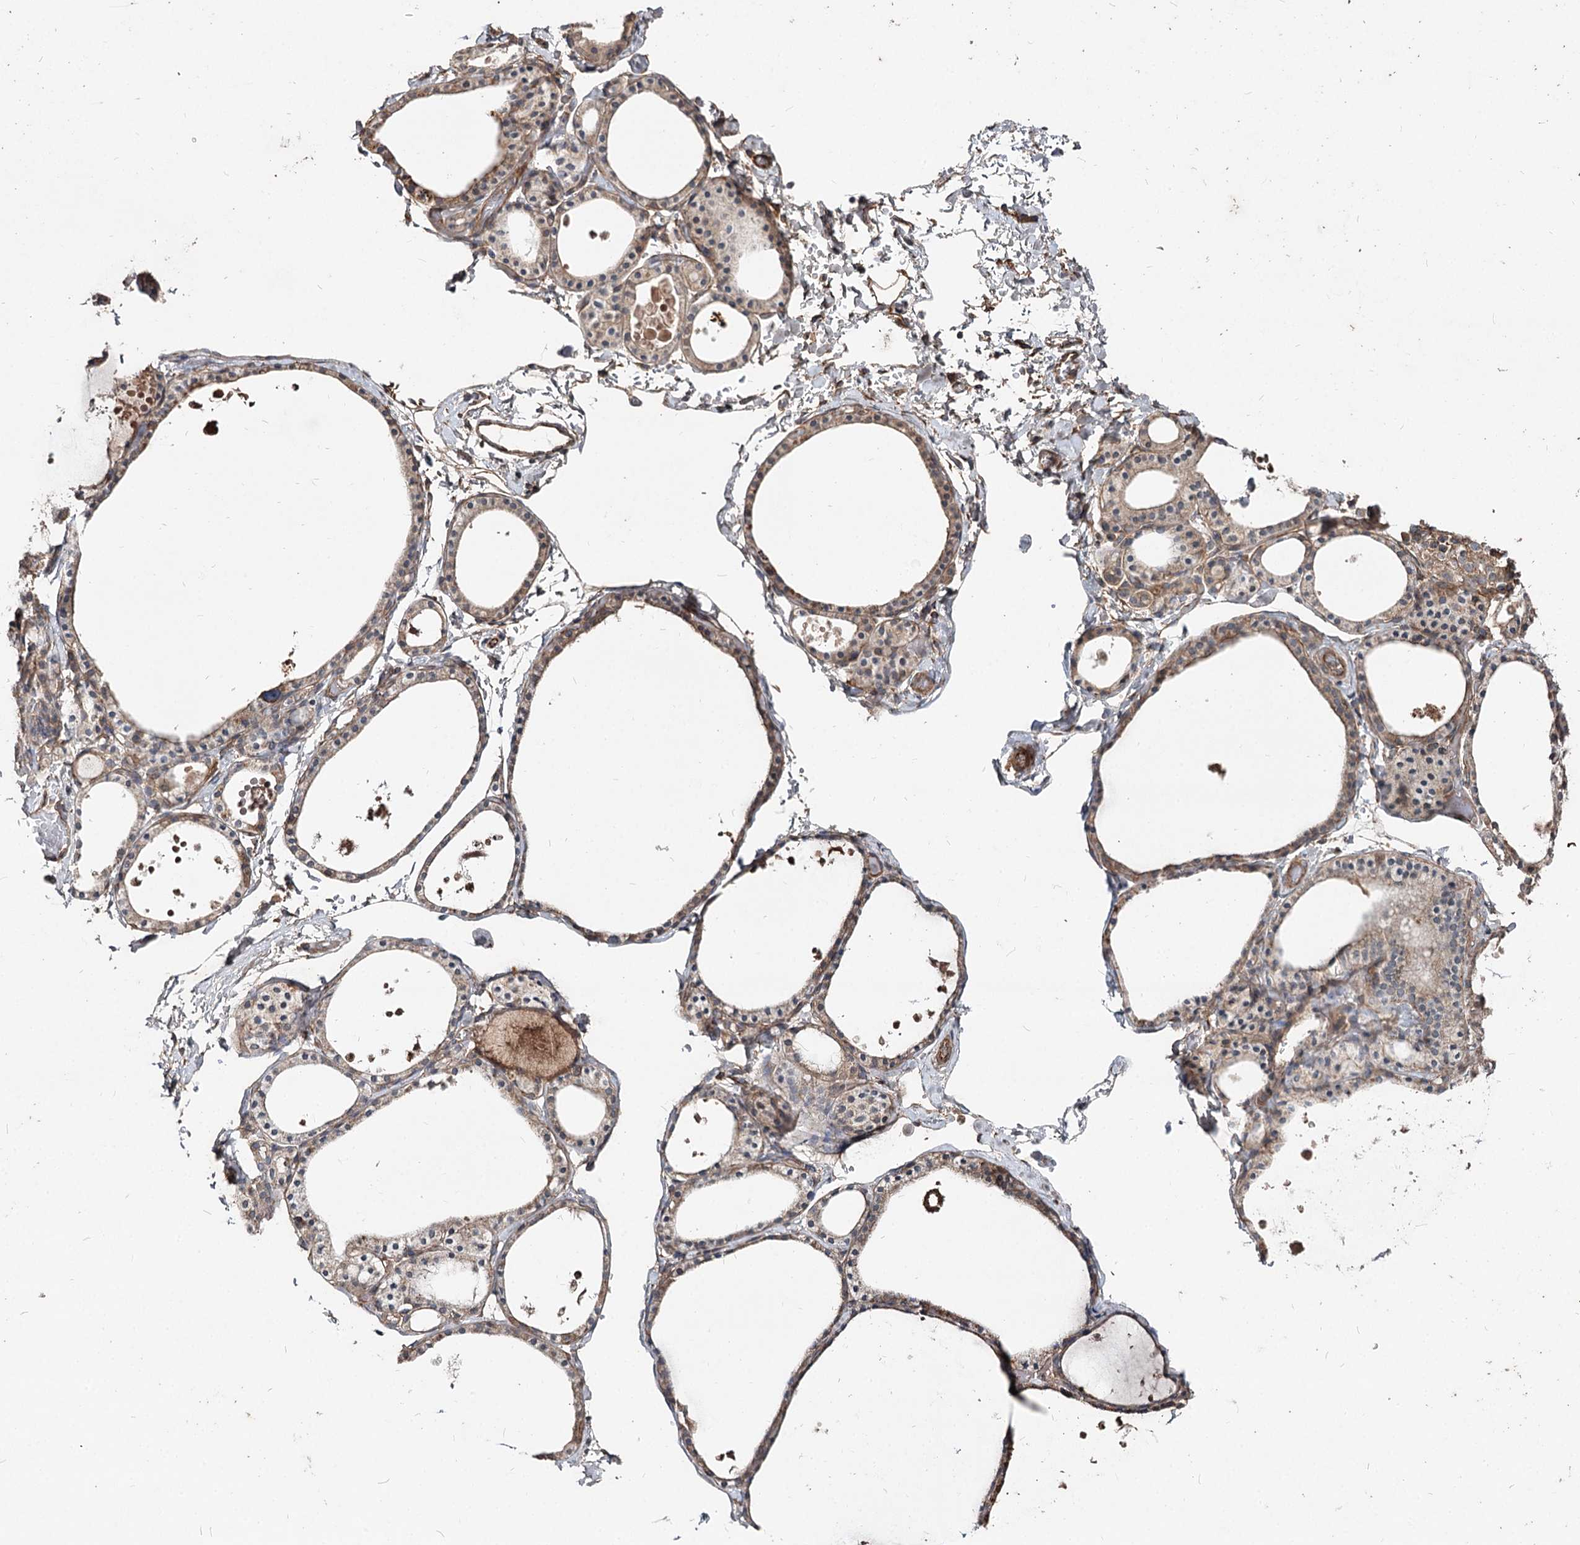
{"staining": {"intensity": "moderate", "quantity": "25%-75%", "location": "cytoplasmic/membranous"}, "tissue": "thyroid gland", "cell_type": "Glandular cells", "image_type": "normal", "snomed": [{"axis": "morphology", "description": "Normal tissue, NOS"}, {"axis": "topography", "description": "Thyroid gland"}], "caption": "Protein staining of normal thyroid gland reveals moderate cytoplasmic/membranous positivity in approximately 25%-75% of glandular cells.", "gene": "SPART", "patient": {"sex": "male", "age": 56}}